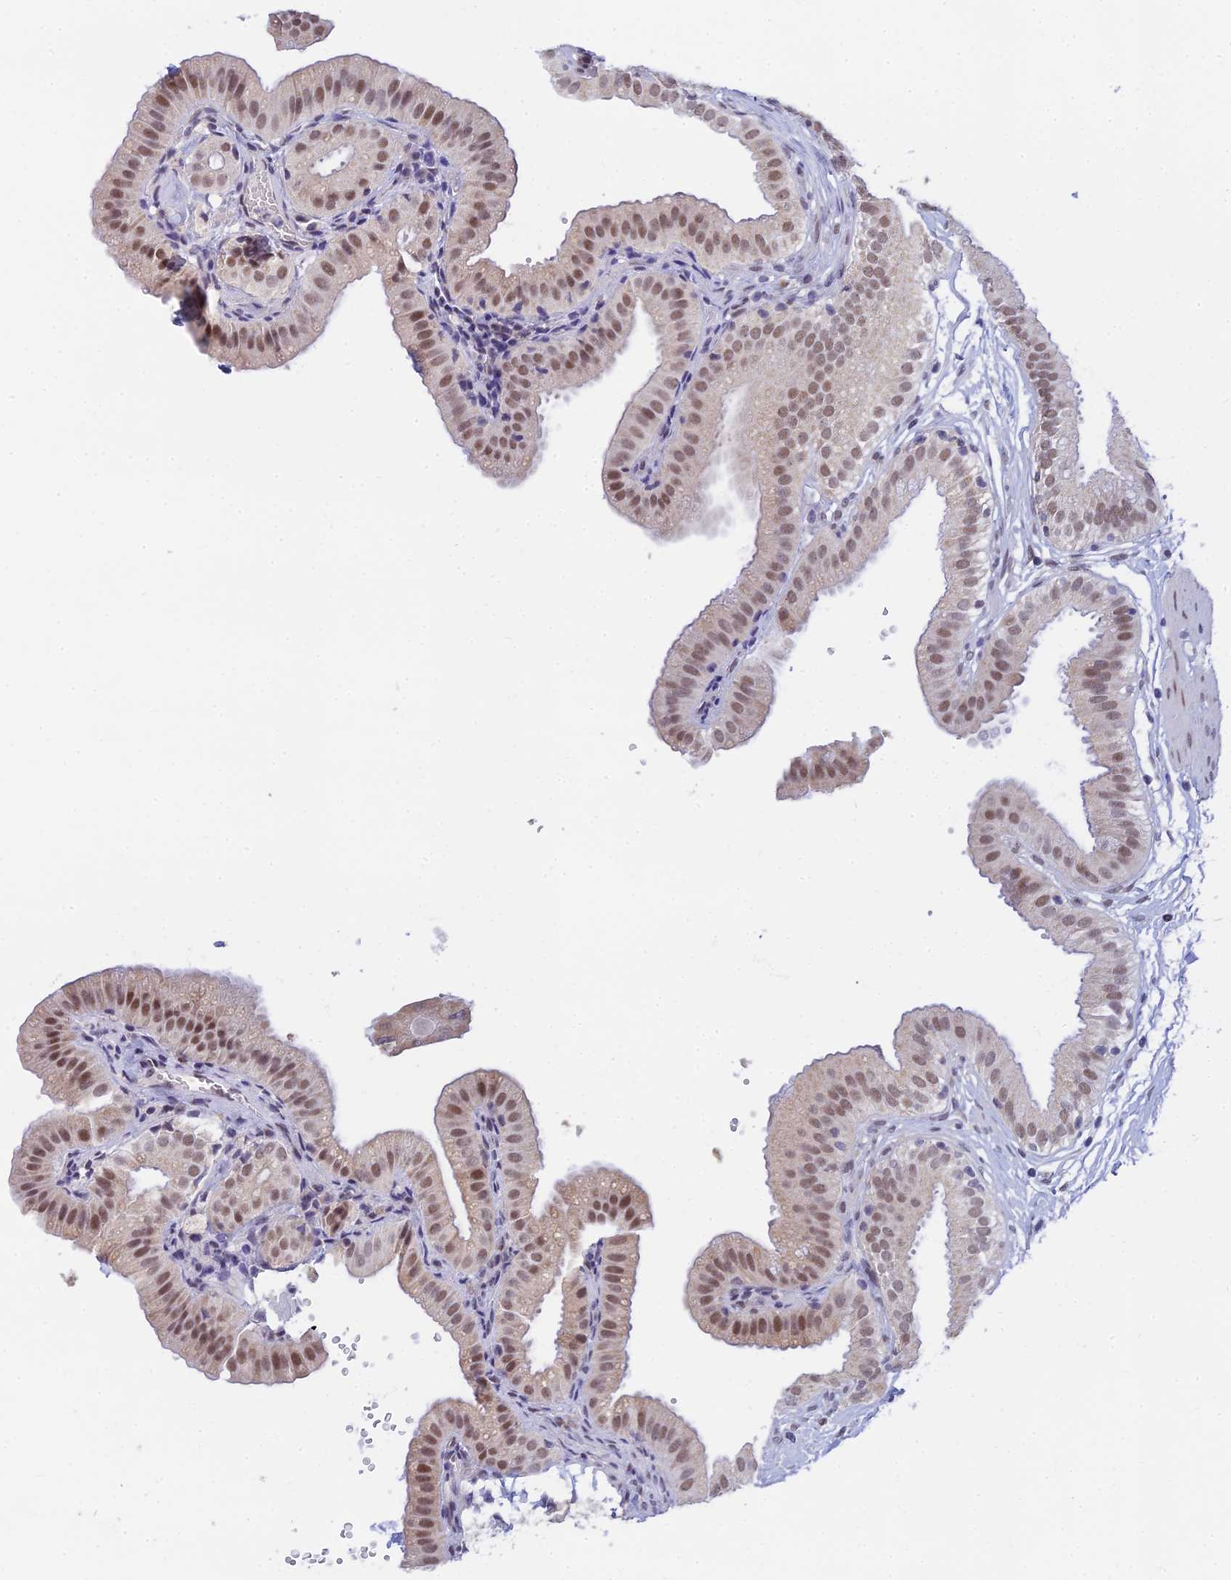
{"staining": {"intensity": "moderate", "quantity": ">75%", "location": "nuclear"}, "tissue": "gallbladder", "cell_type": "Glandular cells", "image_type": "normal", "snomed": [{"axis": "morphology", "description": "Normal tissue, NOS"}, {"axis": "topography", "description": "Gallbladder"}], "caption": "An IHC image of benign tissue is shown. Protein staining in brown labels moderate nuclear positivity in gallbladder within glandular cells. Nuclei are stained in blue.", "gene": "C2orf49", "patient": {"sex": "female", "age": 61}}